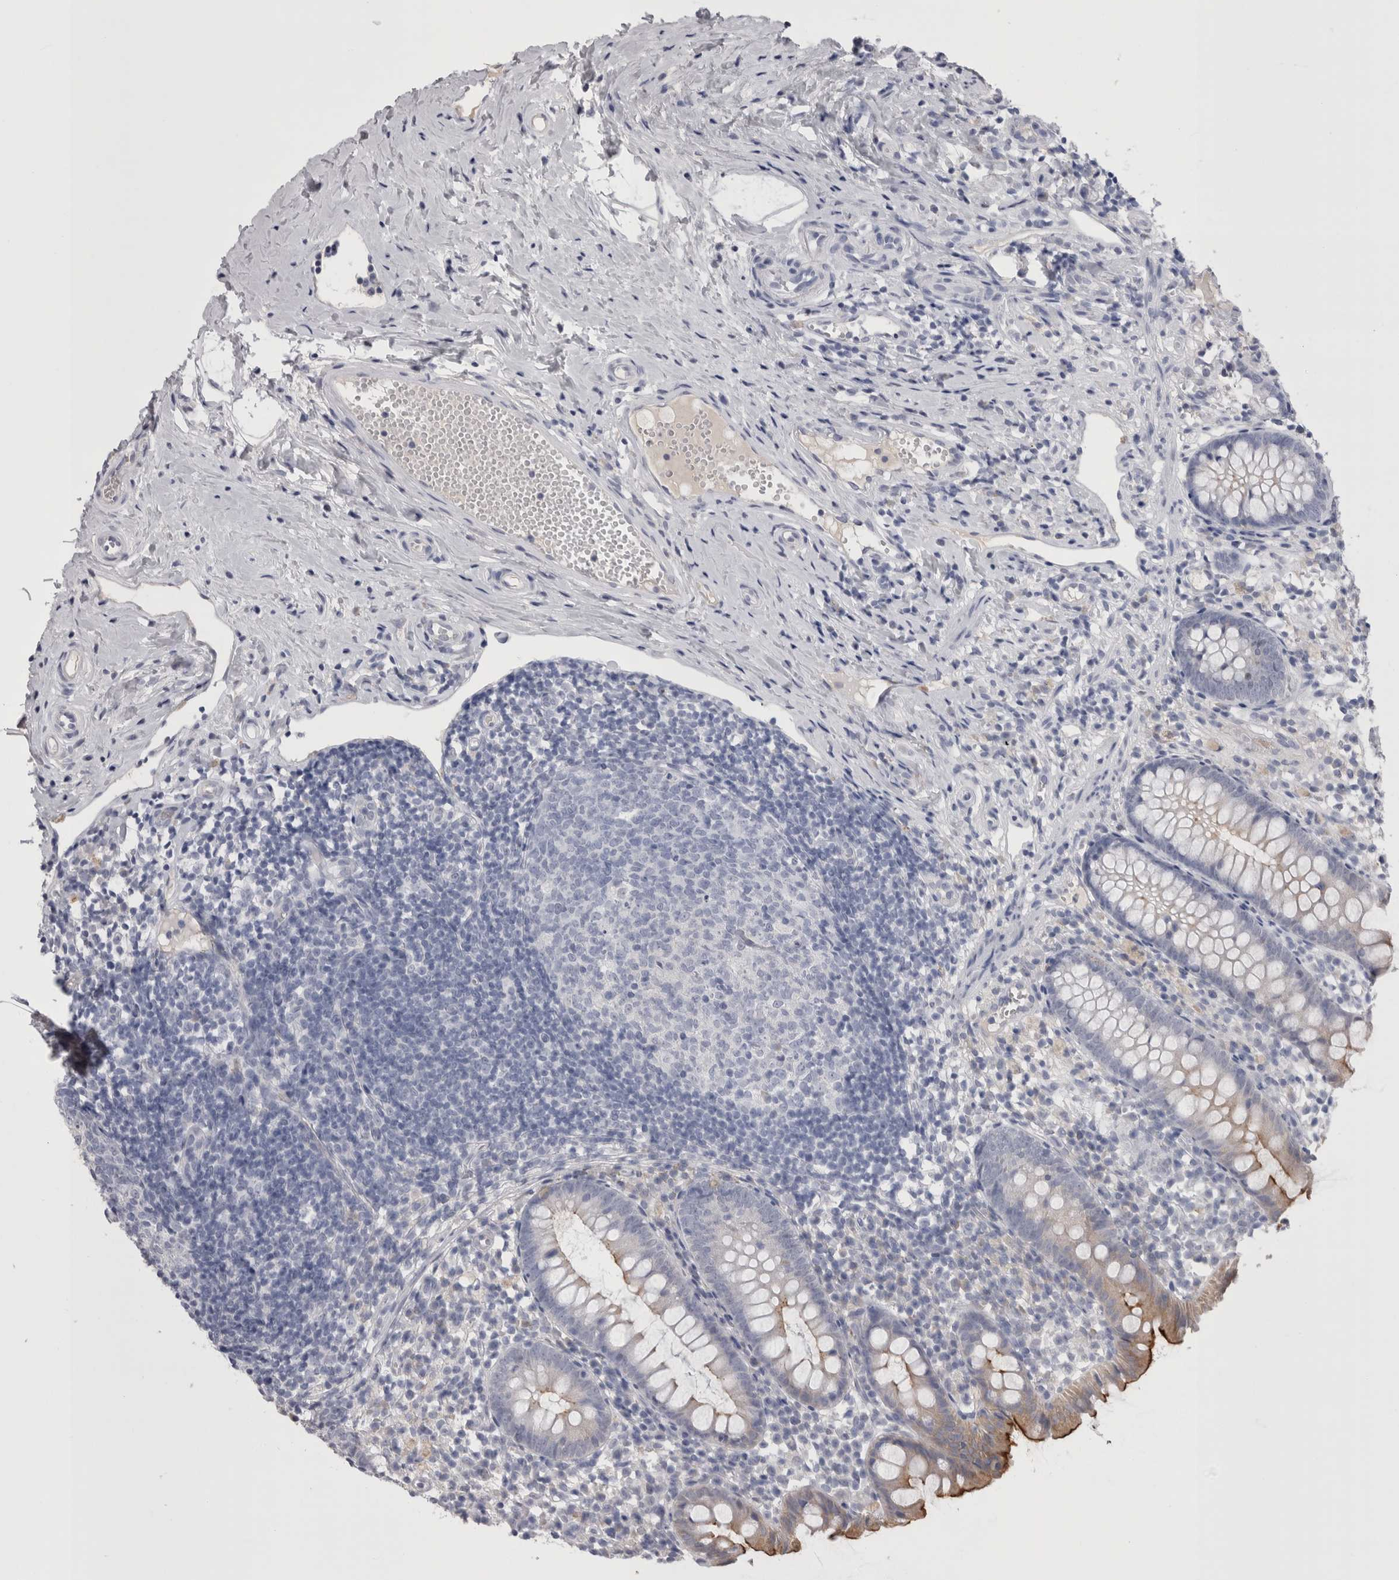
{"staining": {"intensity": "strong", "quantity": "25%-75%", "location": "cytoplasmic/membranous"}, "tissue": "appendix", "cell_type": "Glandular cells", "image_type": "normal", "snomed": [{"axis": "morphology", "description": "Normal tissue, NOS"}, {"axis": "topography", "description": "Appendix"}], "caption": "Immunohistochemical staining of unremarkable human appendix demonstrates high levels of strong cytoplasmic/membranous staining in approximately 25%-75% of glandular cells. (brown staining indicates protein expression, while blue staining denotes nuclei).", "gene": "CDHR5", "patient": {"sex": "female", "age": 20}}